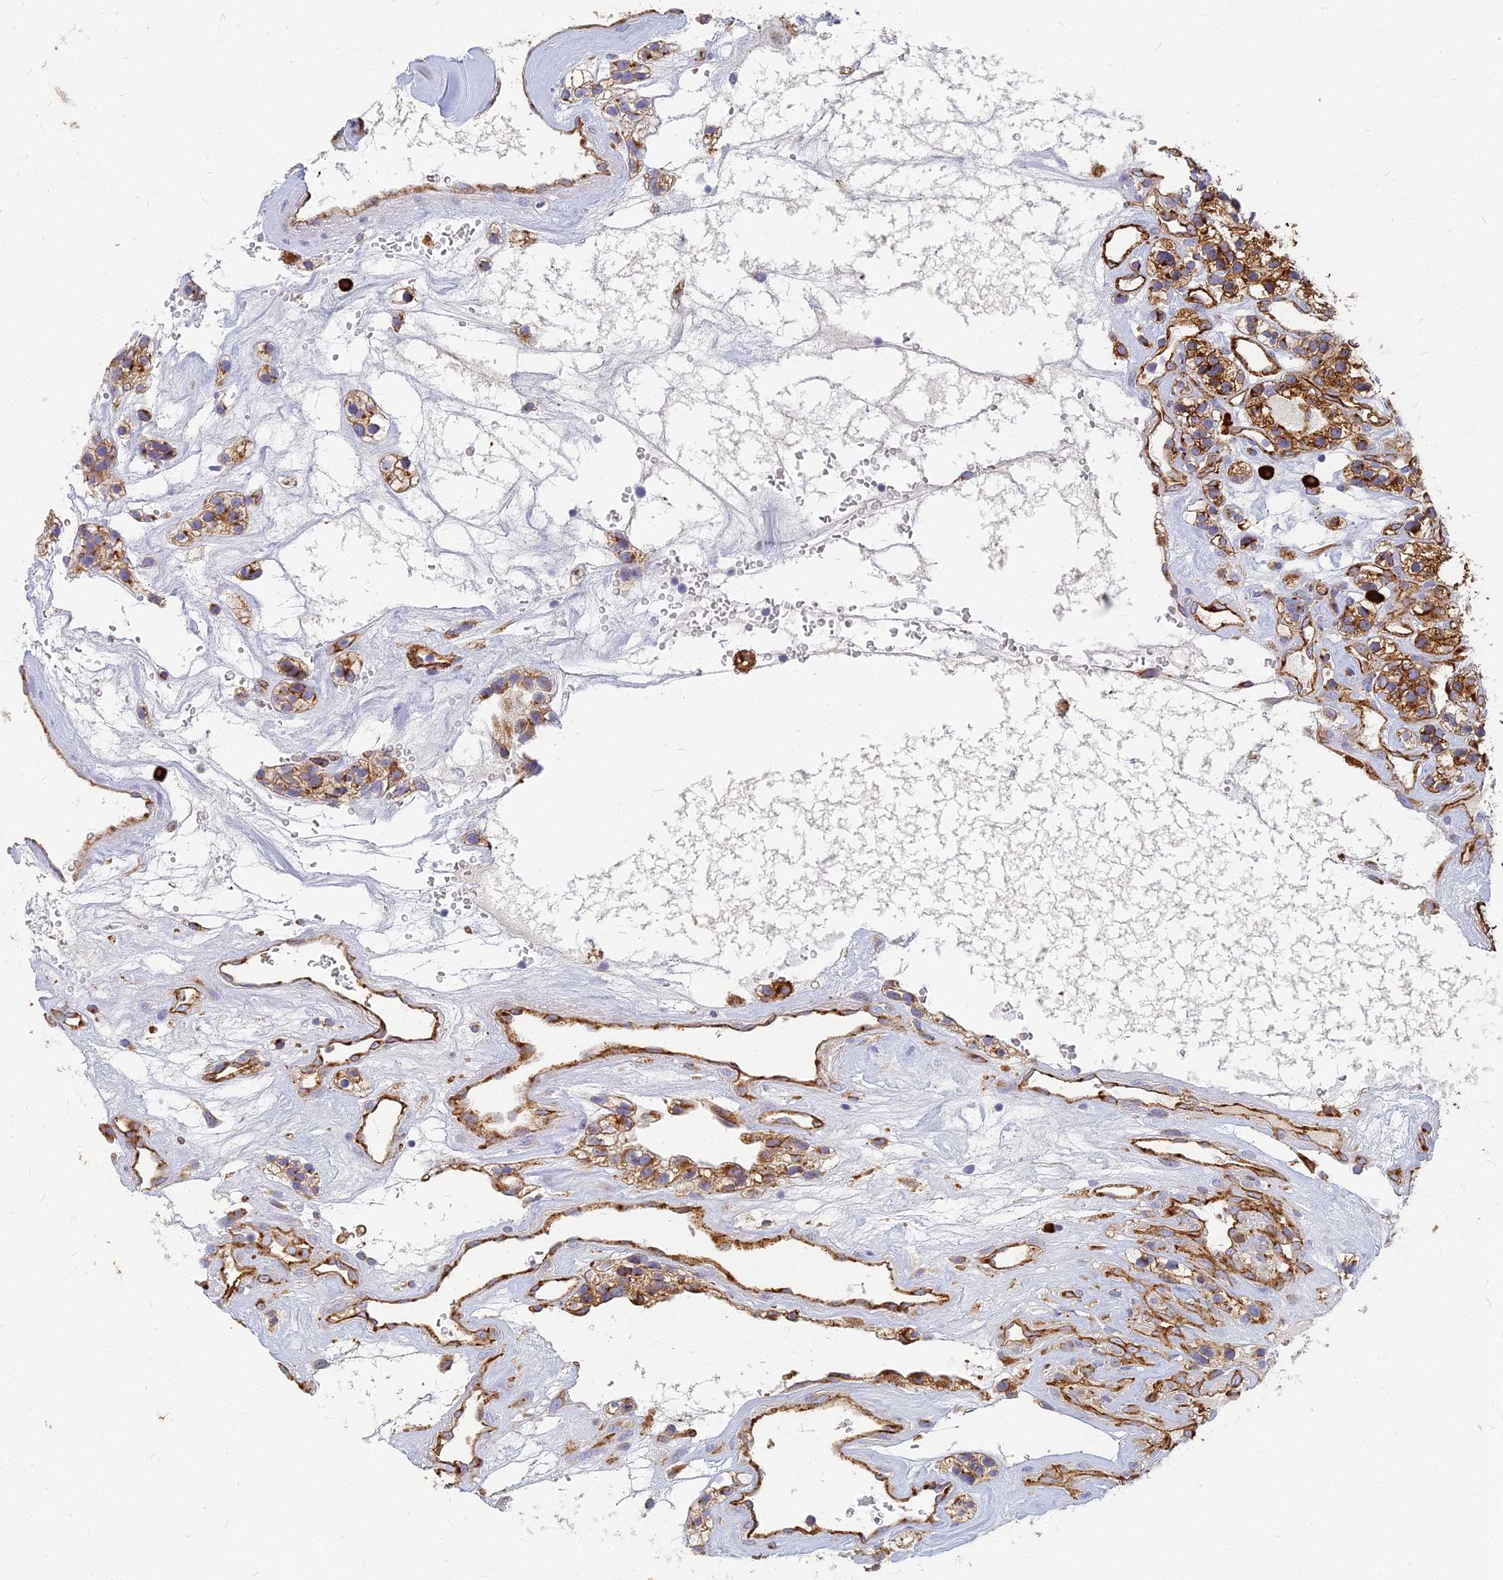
{"staining": {"intensity": "strong", "quantity": ">75%", "location": "cytoplasmic/membranous"}, "tissue": "renal cancer", "cell_type": "Tumor cells", "image_type": "cancer", "snomed": [{"axis": "morphology", "description": "Adenocarcinoma, NOS"}, {"axis": "topography", "description": "Kidney"}], "caption": "About >75% of tumor cells in renal cancer reveal strong cytoplasmic/membranous protein staining as visualized by brown immunohistochemical staining.", "gene": "VAT1", "patient": {"sex": "female", "age": 57}}